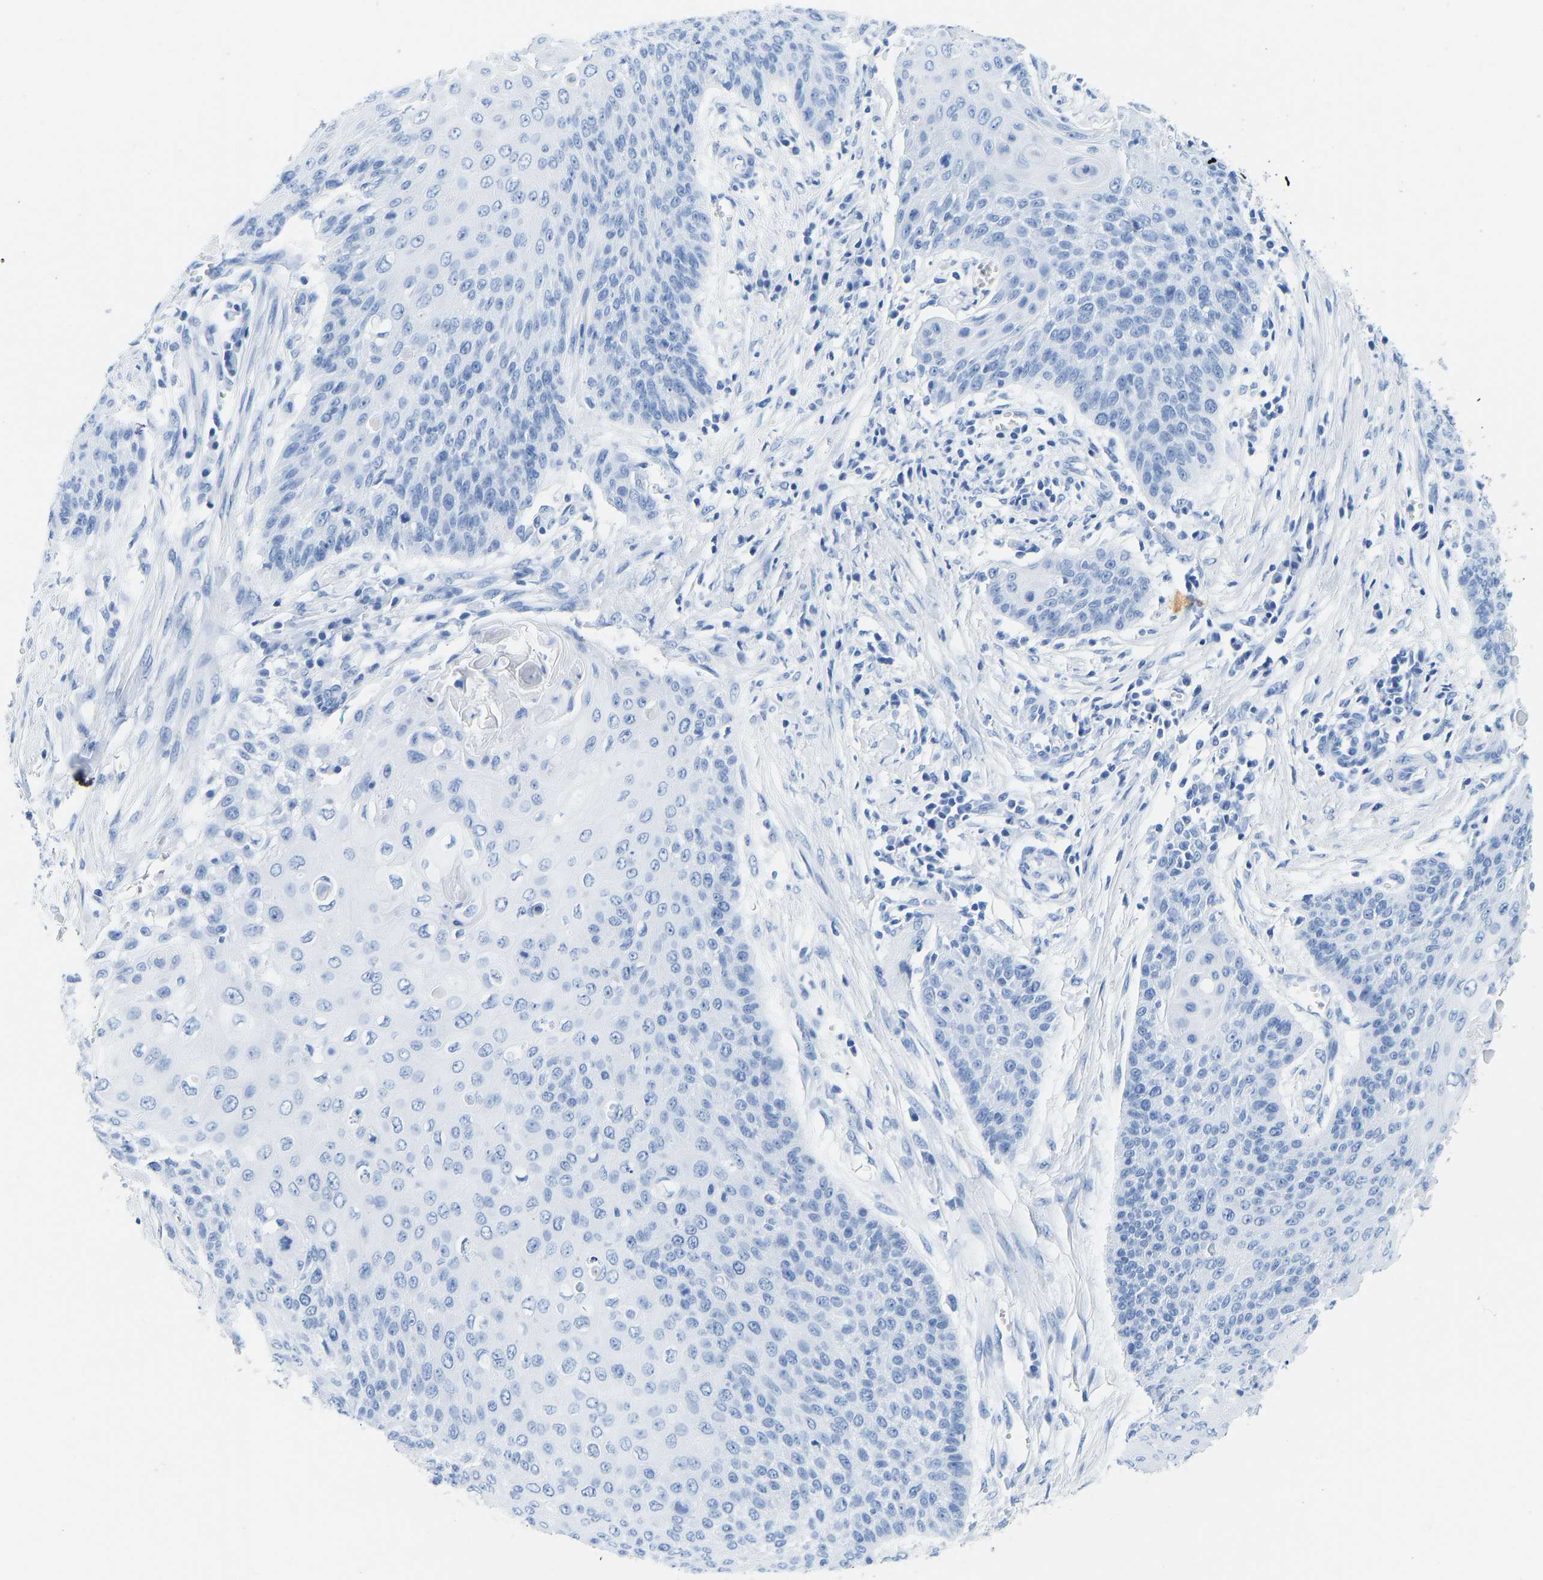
{"staining": {"intensity": "negative", "quantity": "none", "location": "none"}, "tissue": "cervical cancer", "cell_type": "Tumor cells", "image_type": "cancer", "snomed": [{"axis": "morphology", "description": "Squamous cell carcinoma, NOS"}, {"axis": "topography", "description": "Cervix"}], "caption": "A histopathology image of human cervical squamous cell carcinoma is negative for staining in tumor cells.", "gene": "ELMO2", "patient": {"sex": "female", "age": 39}}